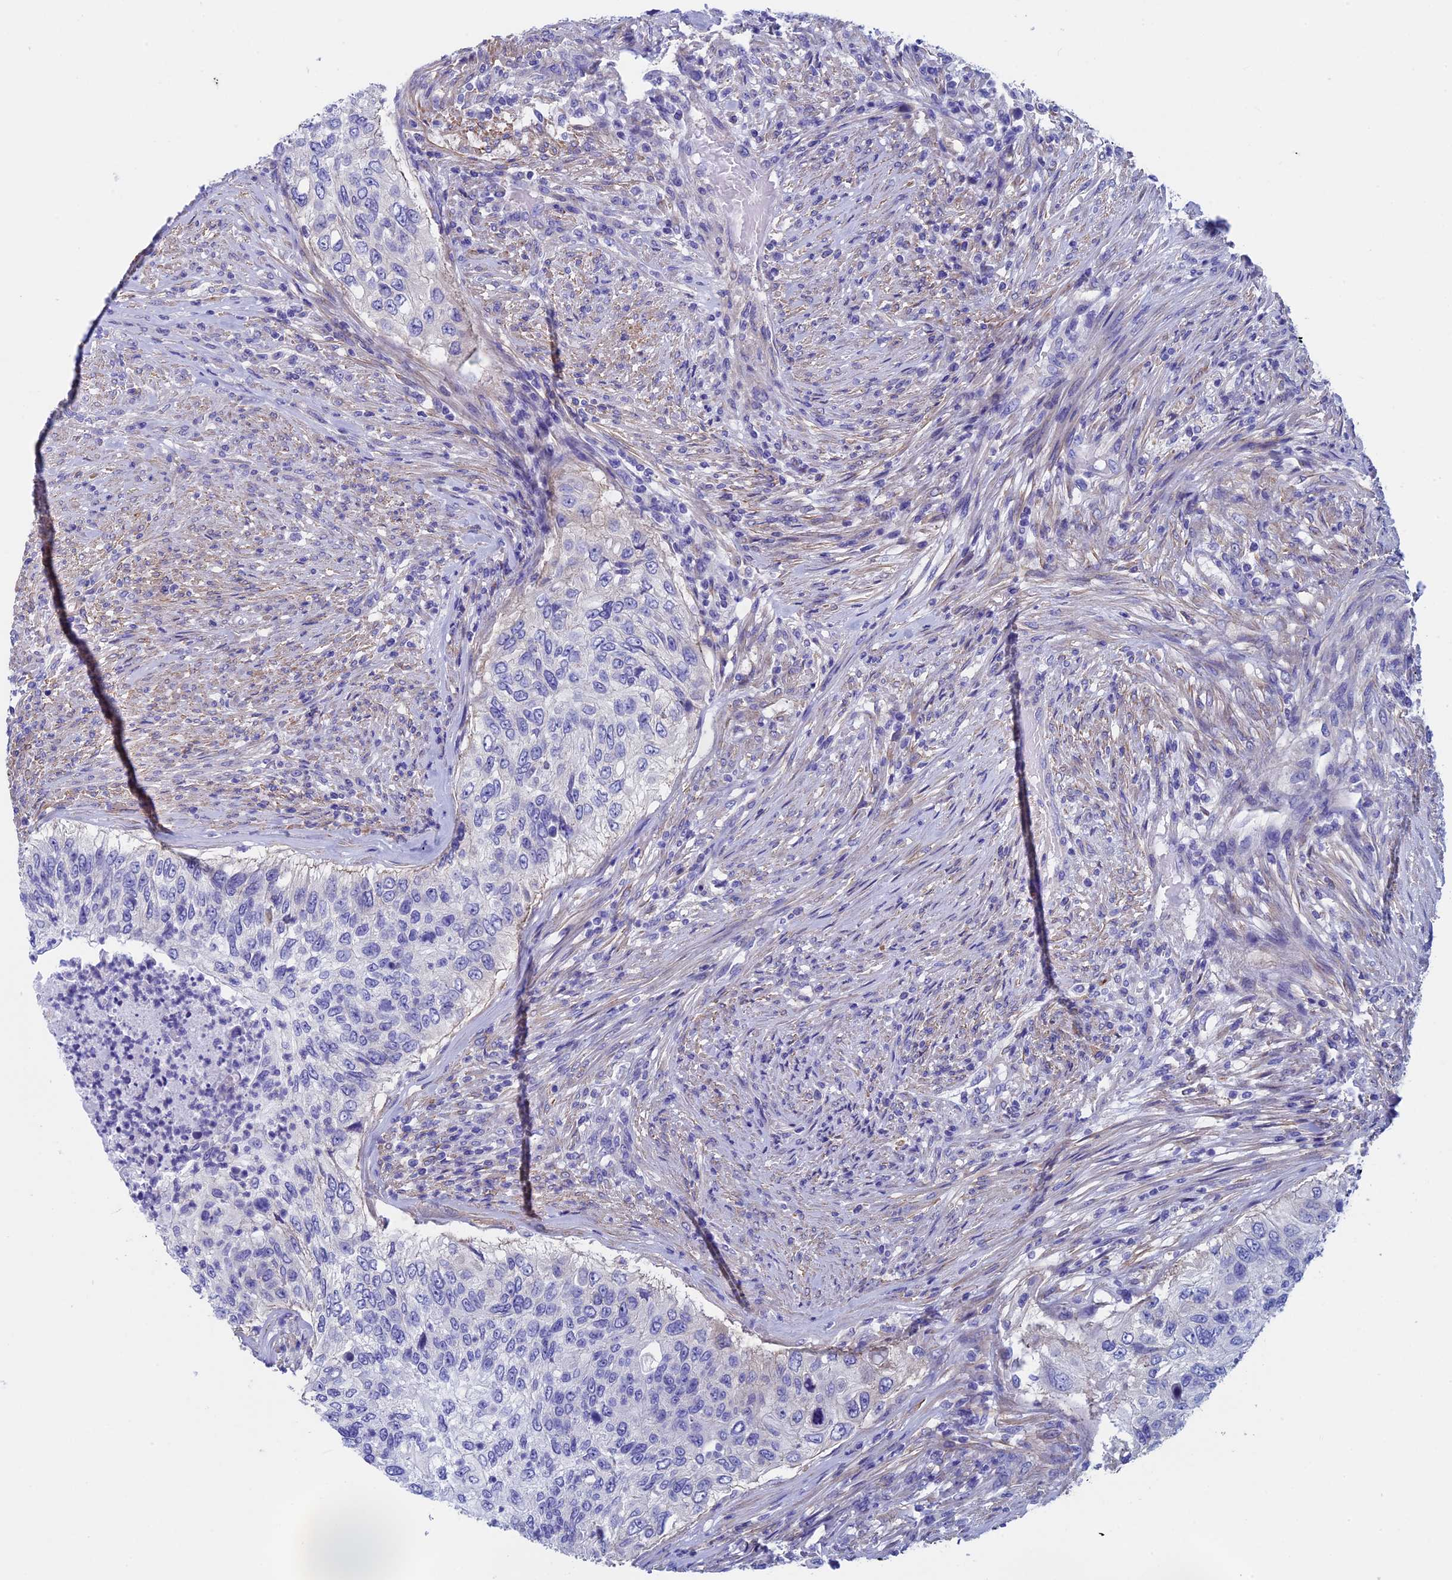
{"staining": {"intensity": "negative", "quantity": "none", "location": "none"}, "tissue": "urothelial cancer", "cell_type": "Tumor cells", "image_type": "cancer", "snomed": [{"axis": "morphology", "description": "Urothelial carcinoma, High grade"}, {"axis": "topography", "description": "Urinary bladder"}], "caption": "High power microscopy photomicrograph of an IHC histopathology image of urothelial cancer, revealing no significant expression in tumor cells.", "gene": "ADH7", "patient": {"sex": "female", "age": 60}}